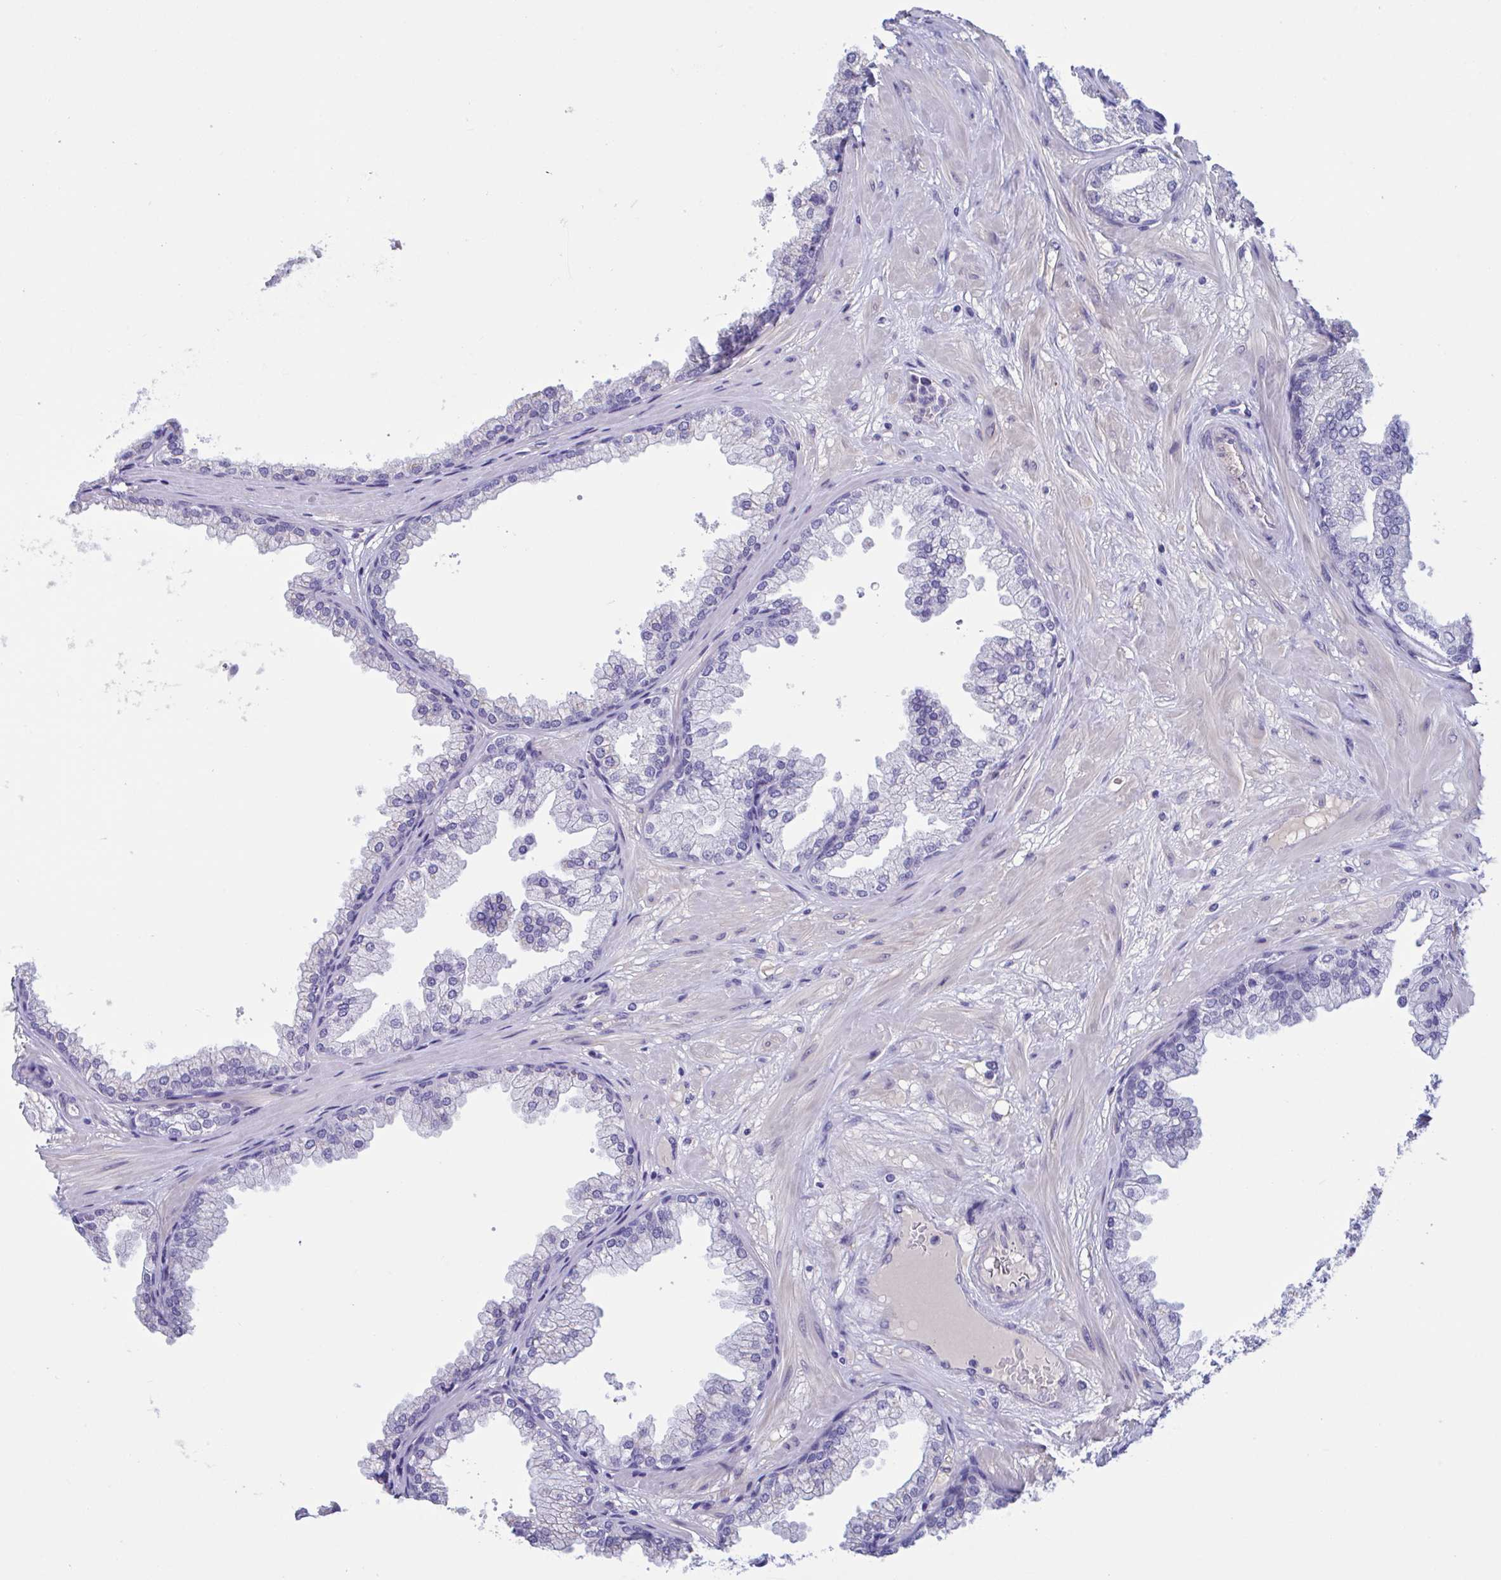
{"staining": {"intensity": "negative", "quantity": "none", "location": "none"}, "tissue": "prostate", "cell_type": "Glandular cells", "image_type": "normal", "snomed": [{"axis": "morphology", "description": "Normal tissue, NOS"}, {"axis": "topography", "description": "Prostate"}], "caption": "This histopathology image is of unremarkable prostate stained with immunohistochemistry (IHC) to label a protein in brown with the nuclei are counter-stained blue. There is no expression in glandular cells.", "gene": "MS4A14", "patient": {"sex": "male", "age": 37}}